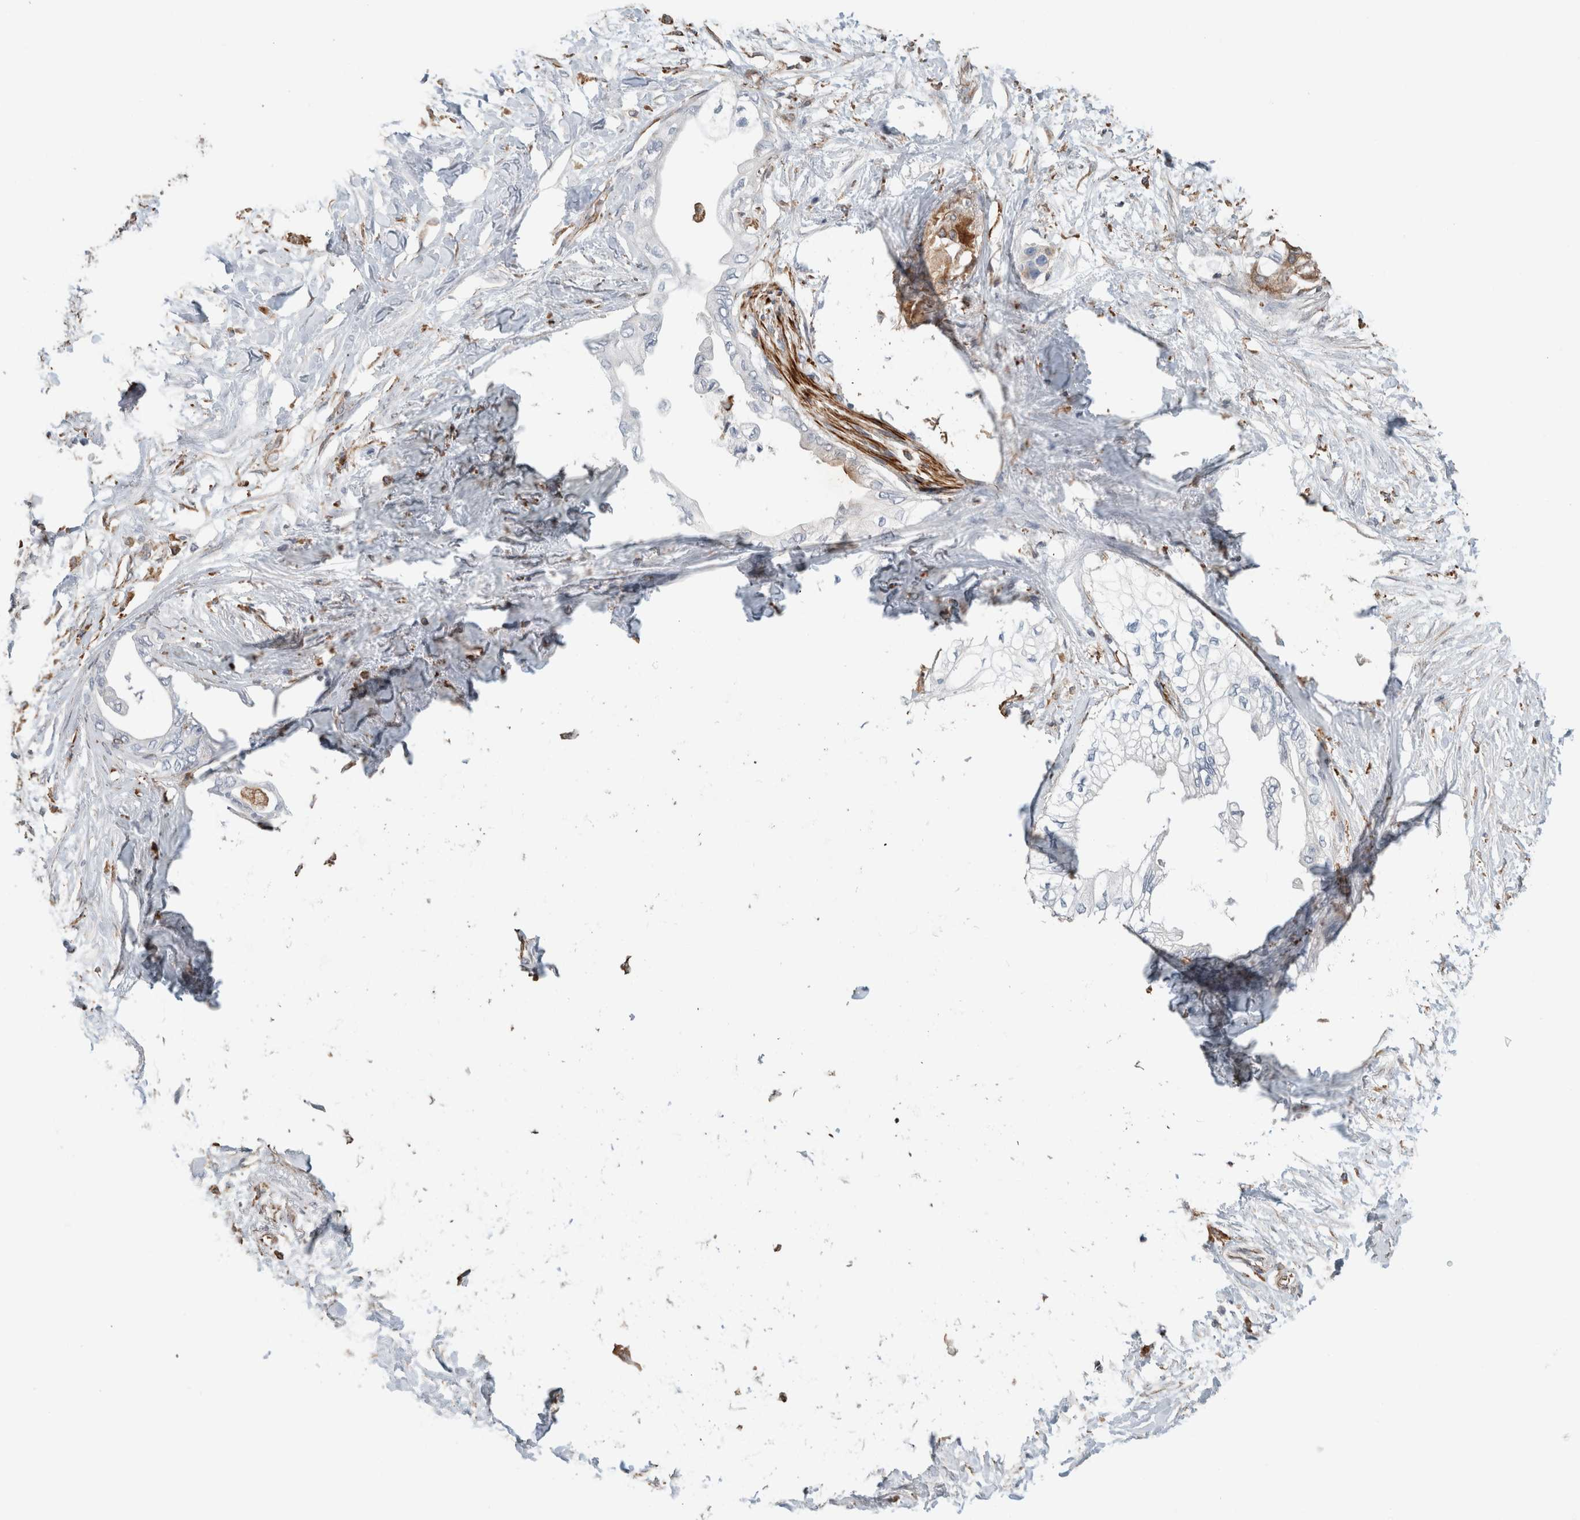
{"staining": {"intensity": "negative", "quantity": "none", "location": "none"}, "tissue": "pancreatic cancer", "cell_type": "Tumor cells", "image_type": "cancer", "snomed": [{"axis": "morphology", "description": "Normal tissue, NOS"}, {"axis": "morphology", "description": "Adenocarcinoma, NOS"}, {"axis": "topography", "description": "Pancreas"}, {"axis": "topography", "description": "Duodenum"}], "caption": "Human pancreatic adenocarcinoma stained for a protein using IHC exhibits no staining in tumor cells.", "gene": "LY86", "patient": {"sex": "female", "age": 60}}